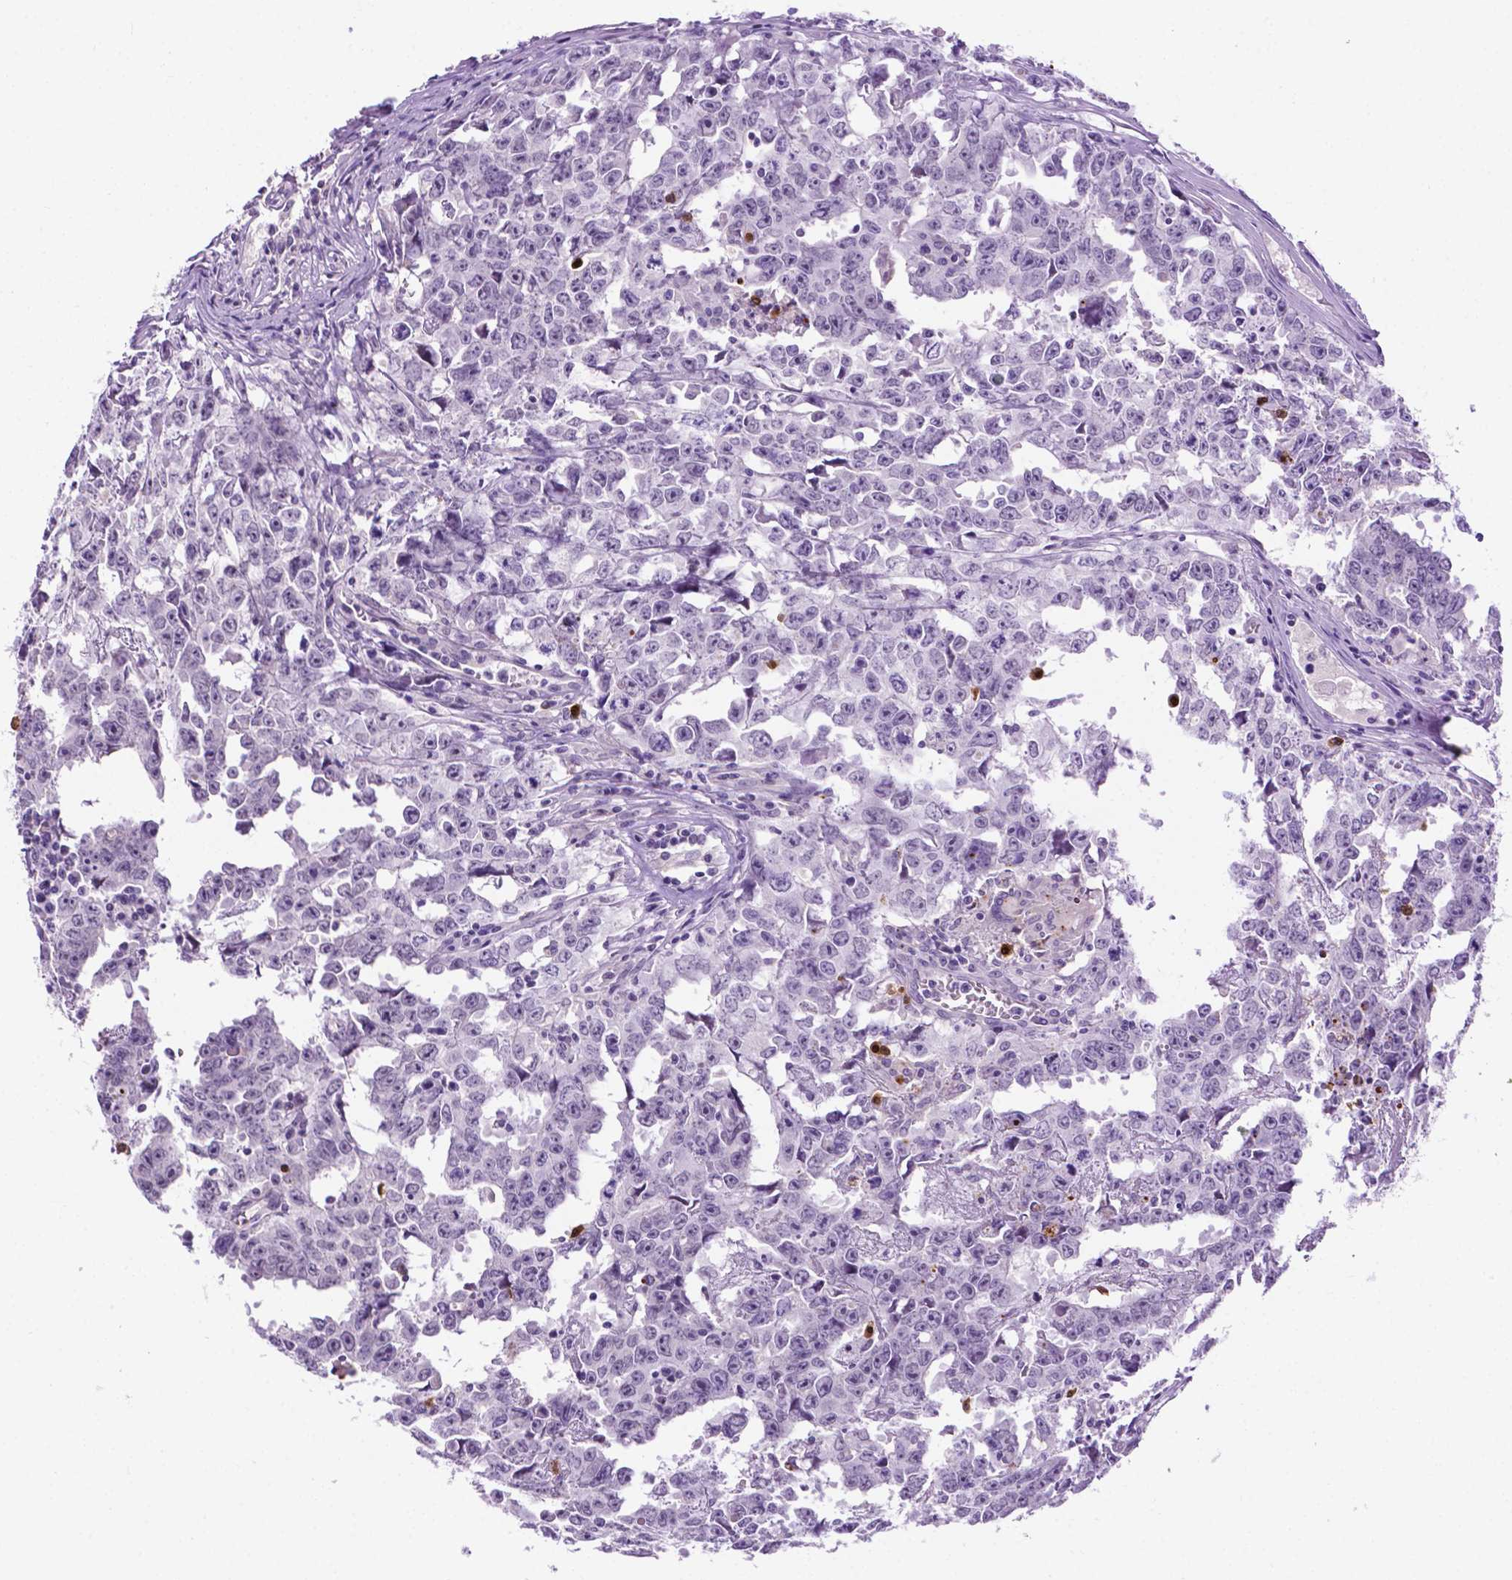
{"staining": {"intensity": "negative", "quantity": "none", "location": "none"}, "tissue": "testis cancer", "cell_type": "Tumor cells", "image_type": "cancer", "snomed": [{"axis": "morphology", "description": "Carcinoma, Embryonal, NOS"}, {"axis": "topography", "description": "Testis"}], "caption": "DAB (3,3'-diaminobenzidine) immunohistochemical staining of human embryonal carcinoma (testis) demonstrates no significant staining in tumor cells.", "gene": "MMP27", "patient": {"sex": "male", "age": 22}}